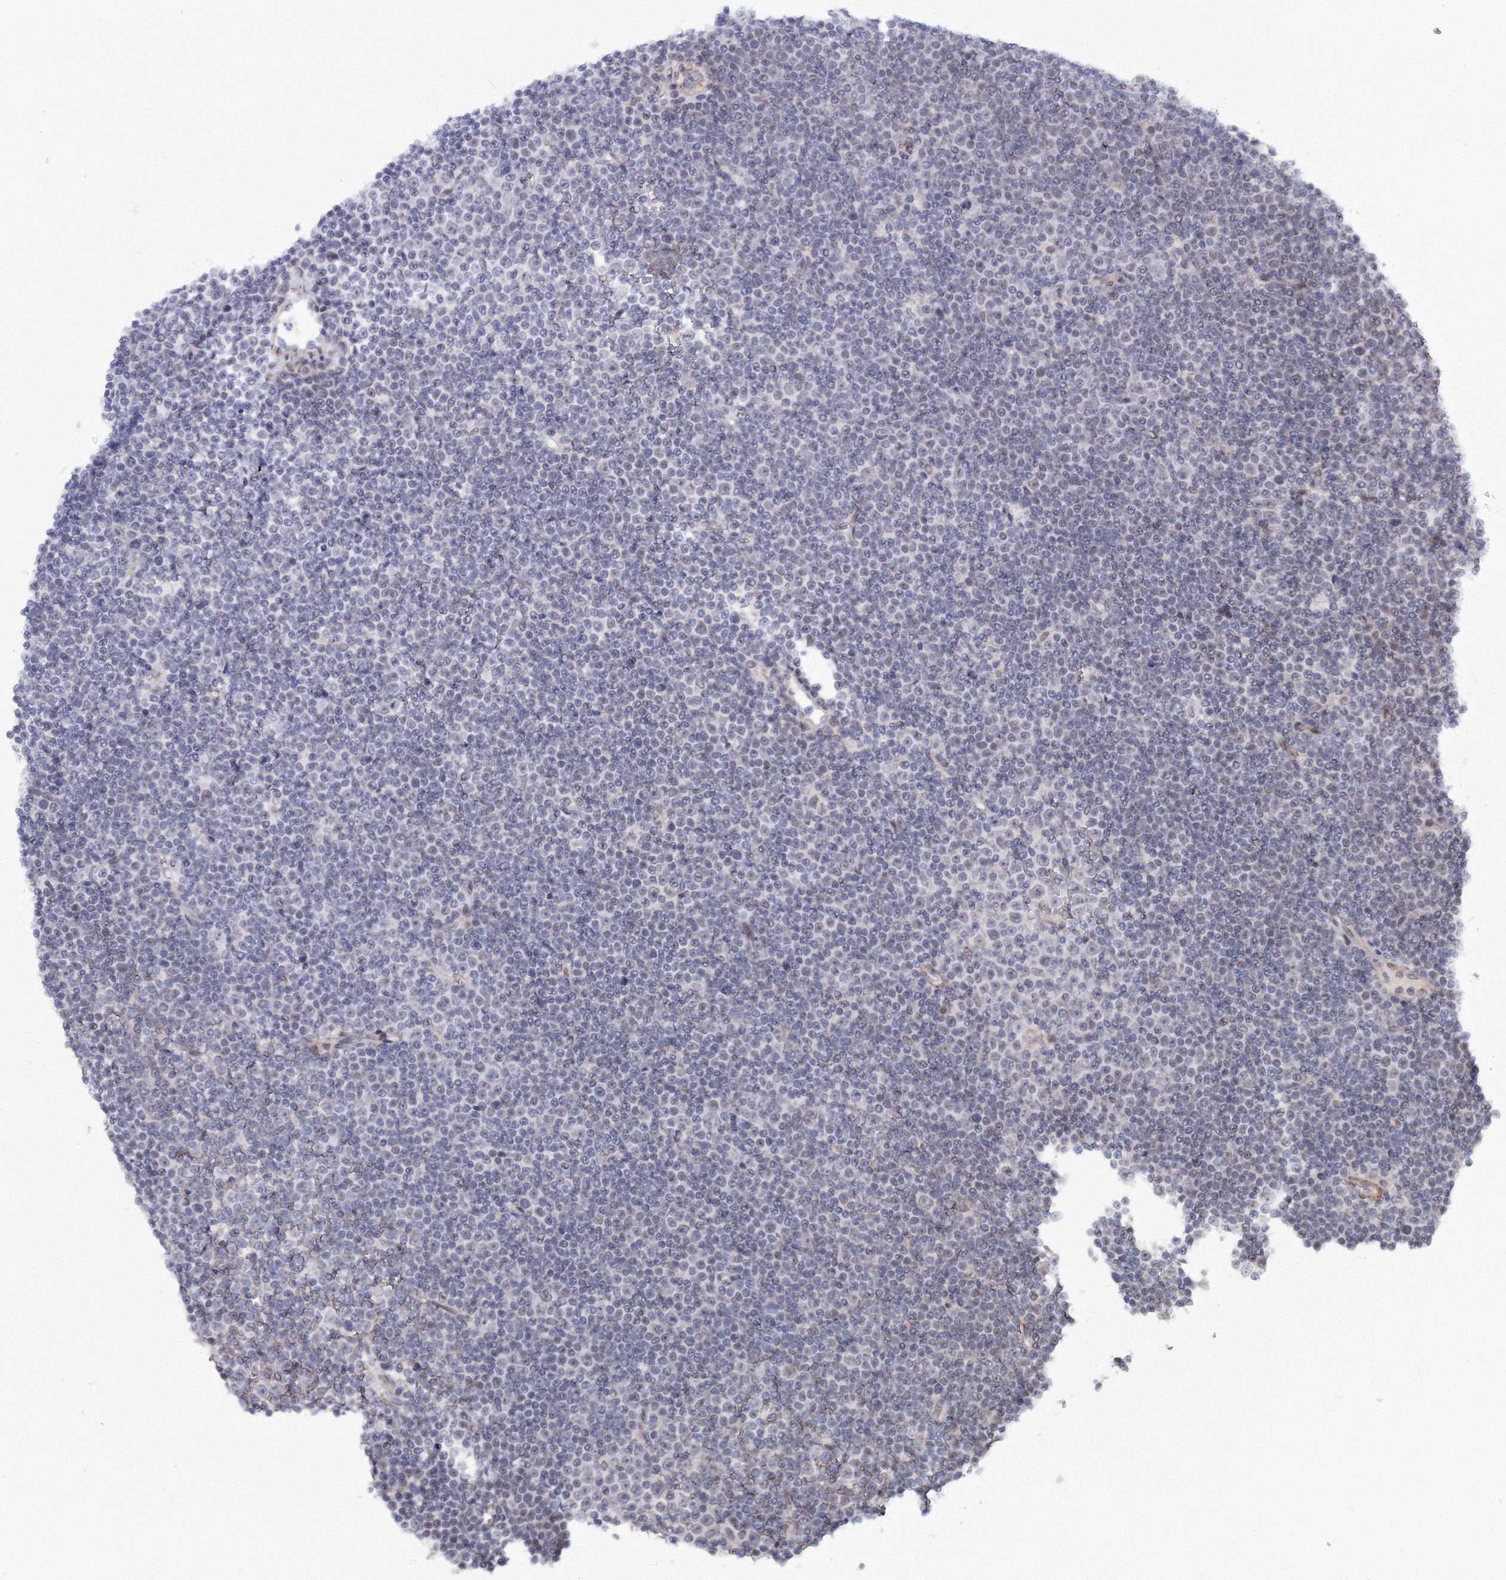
{"staining": {"intensity": "negative", "quantity": "none", "location": "none"}, "tissue": "lymphoma", "cell_type": "Tumor cells", "image_type": "cancer", "snomed": [{"axis": "morphology", "description": "Malignant lymphoma, non-Hodgkin's type, Low grade"}, {"axis": "topography", "description": "Lymph node"}], "caption": "Human low-grade malignant lymphoma, non-Hodgkin's type stained for a protein using immunohistochemistry exhibits no positivity in tumor cells.", "gene": "C11orf52", "patient": {"sex": "female", "age": 67}}